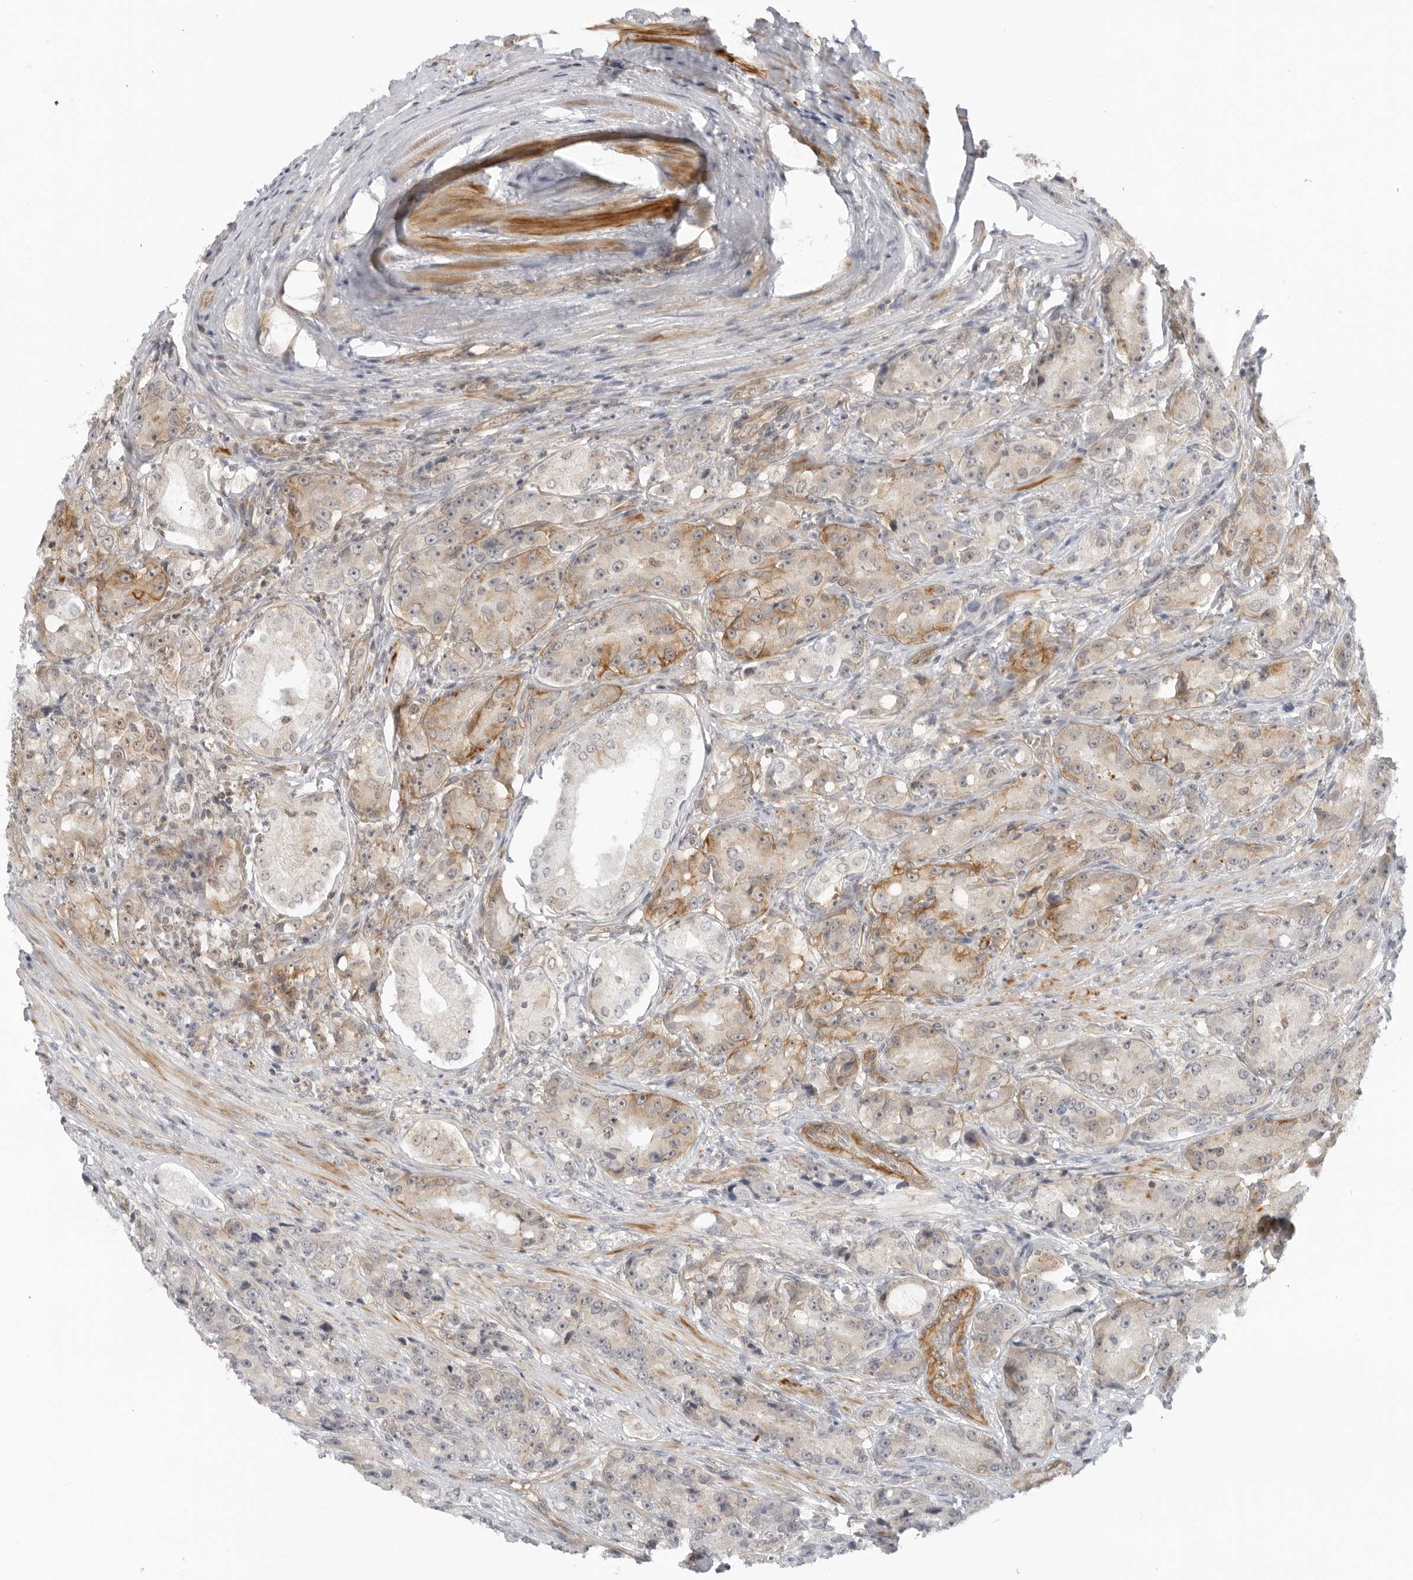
{"staining": {"intensity": "moderate", "quantity": "<25%", "location": "cytoplasmic/membranous"}, "tissue": "prostate cancer", "cell_type": "Tumor cells", "image_type": "cancer", "snomed": [{"axis": "morphology", "description": "Adenocarcinoma, High grade"}, {"axis": "topography", "description": "Prostate"}], "caption": "Prostate cancer (adenocarcinoma (high-grade)) stained with a protein marker exhibits moderate staining in tumor cells.", "gene": "SUGCT", "patient": {"sex": "male", "age": 60}}